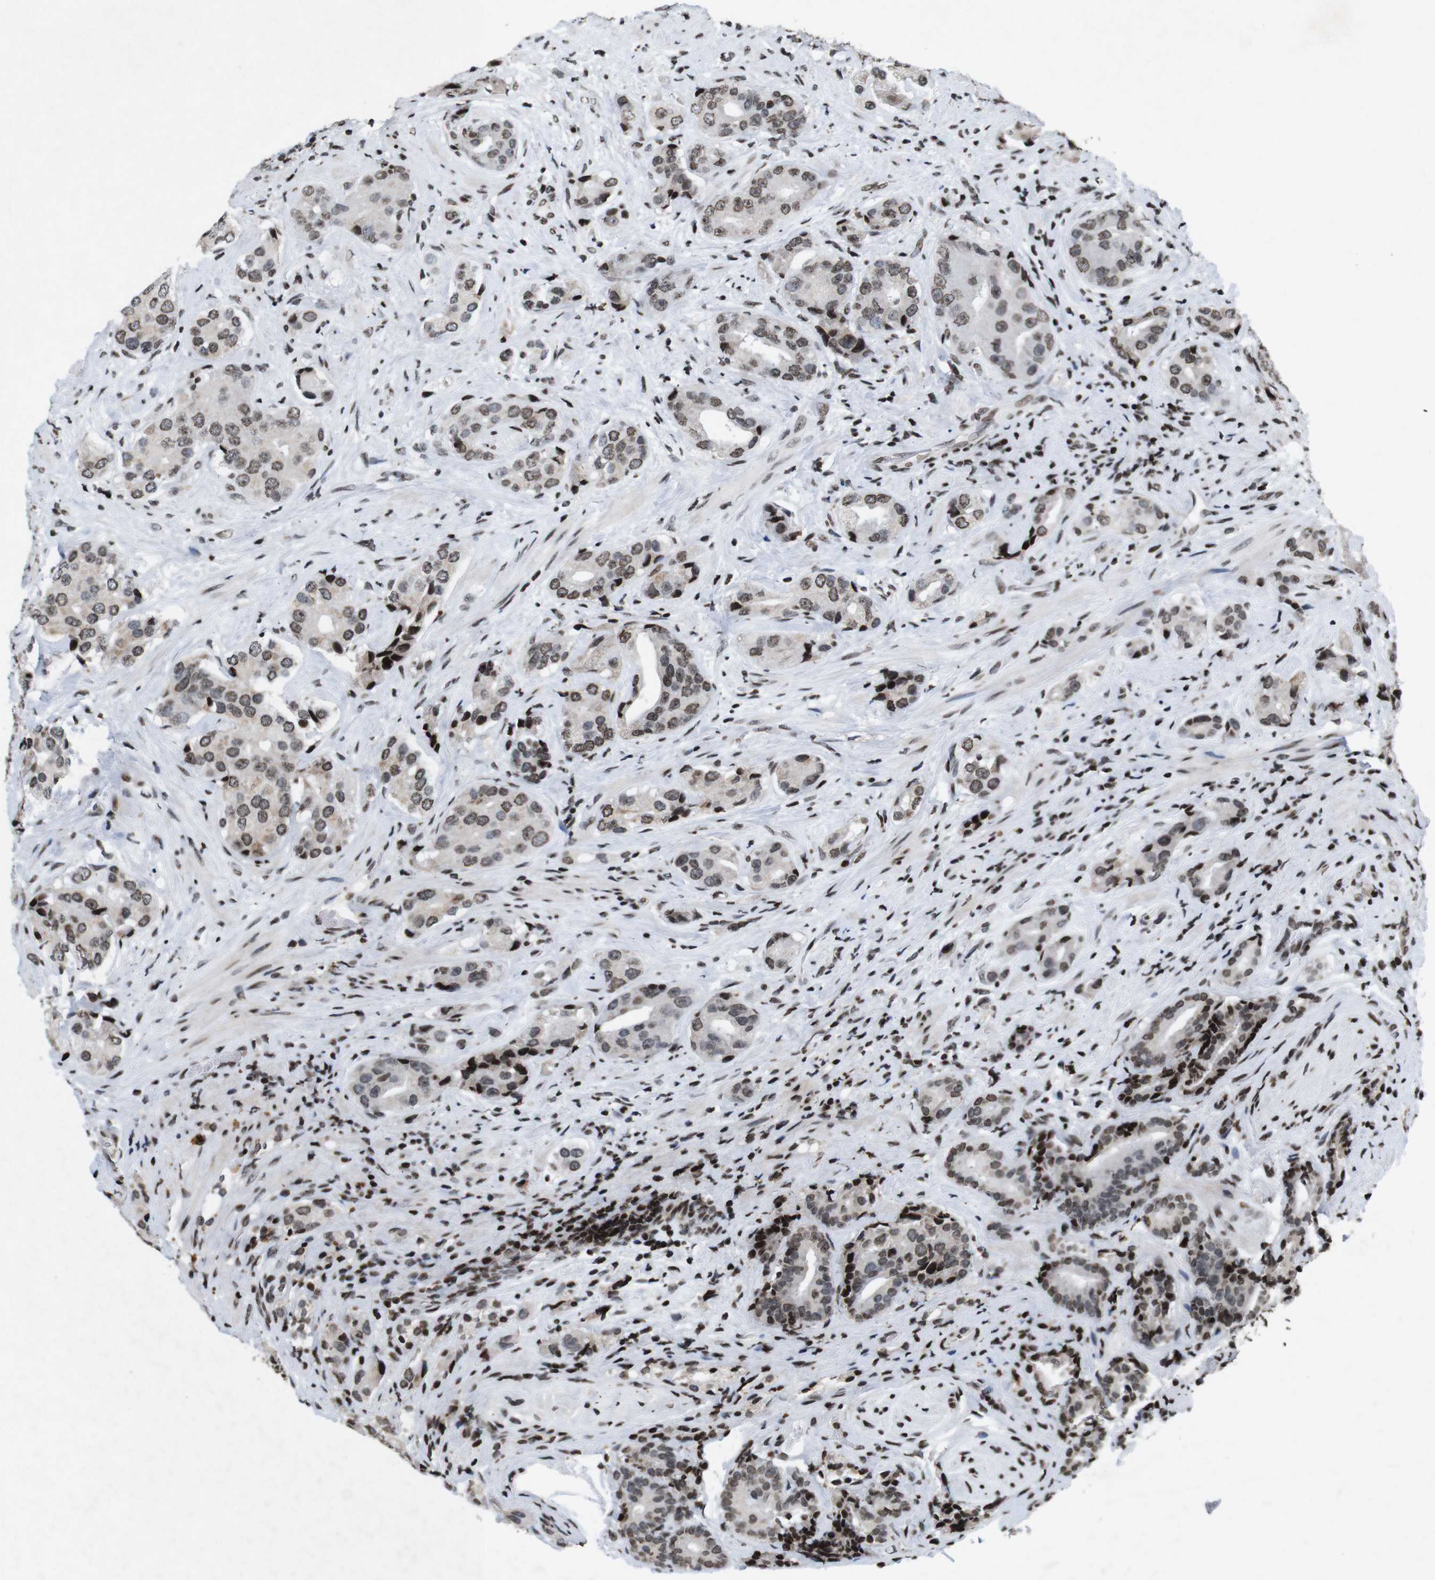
{"staining": {"intensity": "weak", "quantity": ">75%", "location": "nuclear"}, "tissue": "prostate cancer", "cell_type": "Tumor cells", "image_type": "cancer", "snomed": [{"axis": "morphology", "description": "Adenocarcinoma, High grade"}, {"axis": "topography", "description": "Prostate"}], "caption": "IHC (DAB) staining of human prostate cancer (high-grade adenocarcinoma) displays weak nuclear protein expression in about >75% of tumor cells.", "gene": "MAGEH1", "patient": {"sex": "male", "age": 71}}